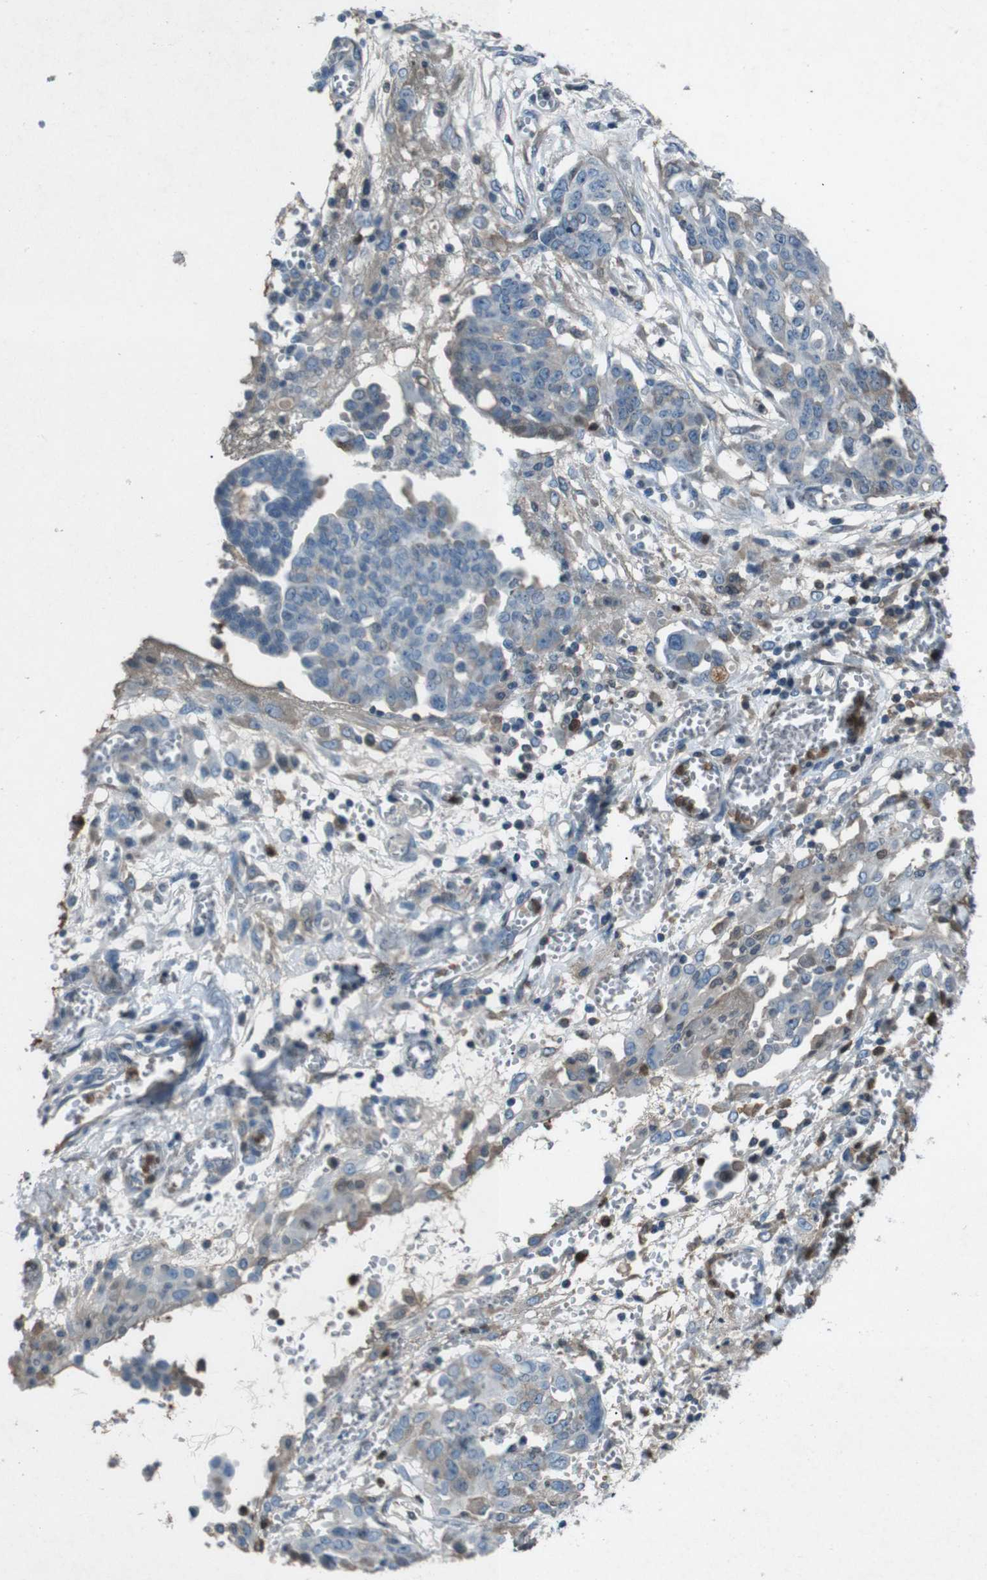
{"staining": {"intensity": "weak", "quantity": "<25%", "location": "cytoplasmic/membranous"}, "tissue": "ovarian cancer", "cell_type": "Tumor cells", "image_type": "cancer", "snomed": [{"axis": "morphology", "description": "Cystadenocarcinoma, serous, NOS"}, {"axis": "topography", "description": "Soft tissue"}, {"axis": "topography", "description": "Ovary"}], "caption": "This is a photomicrograph of immunohistochemistry (IHC) staining of ovarian cancer, which shows no positivity in tumor cells.", "gene": "UGT1A6", "patient": {"sex": "female", "age": 57}}